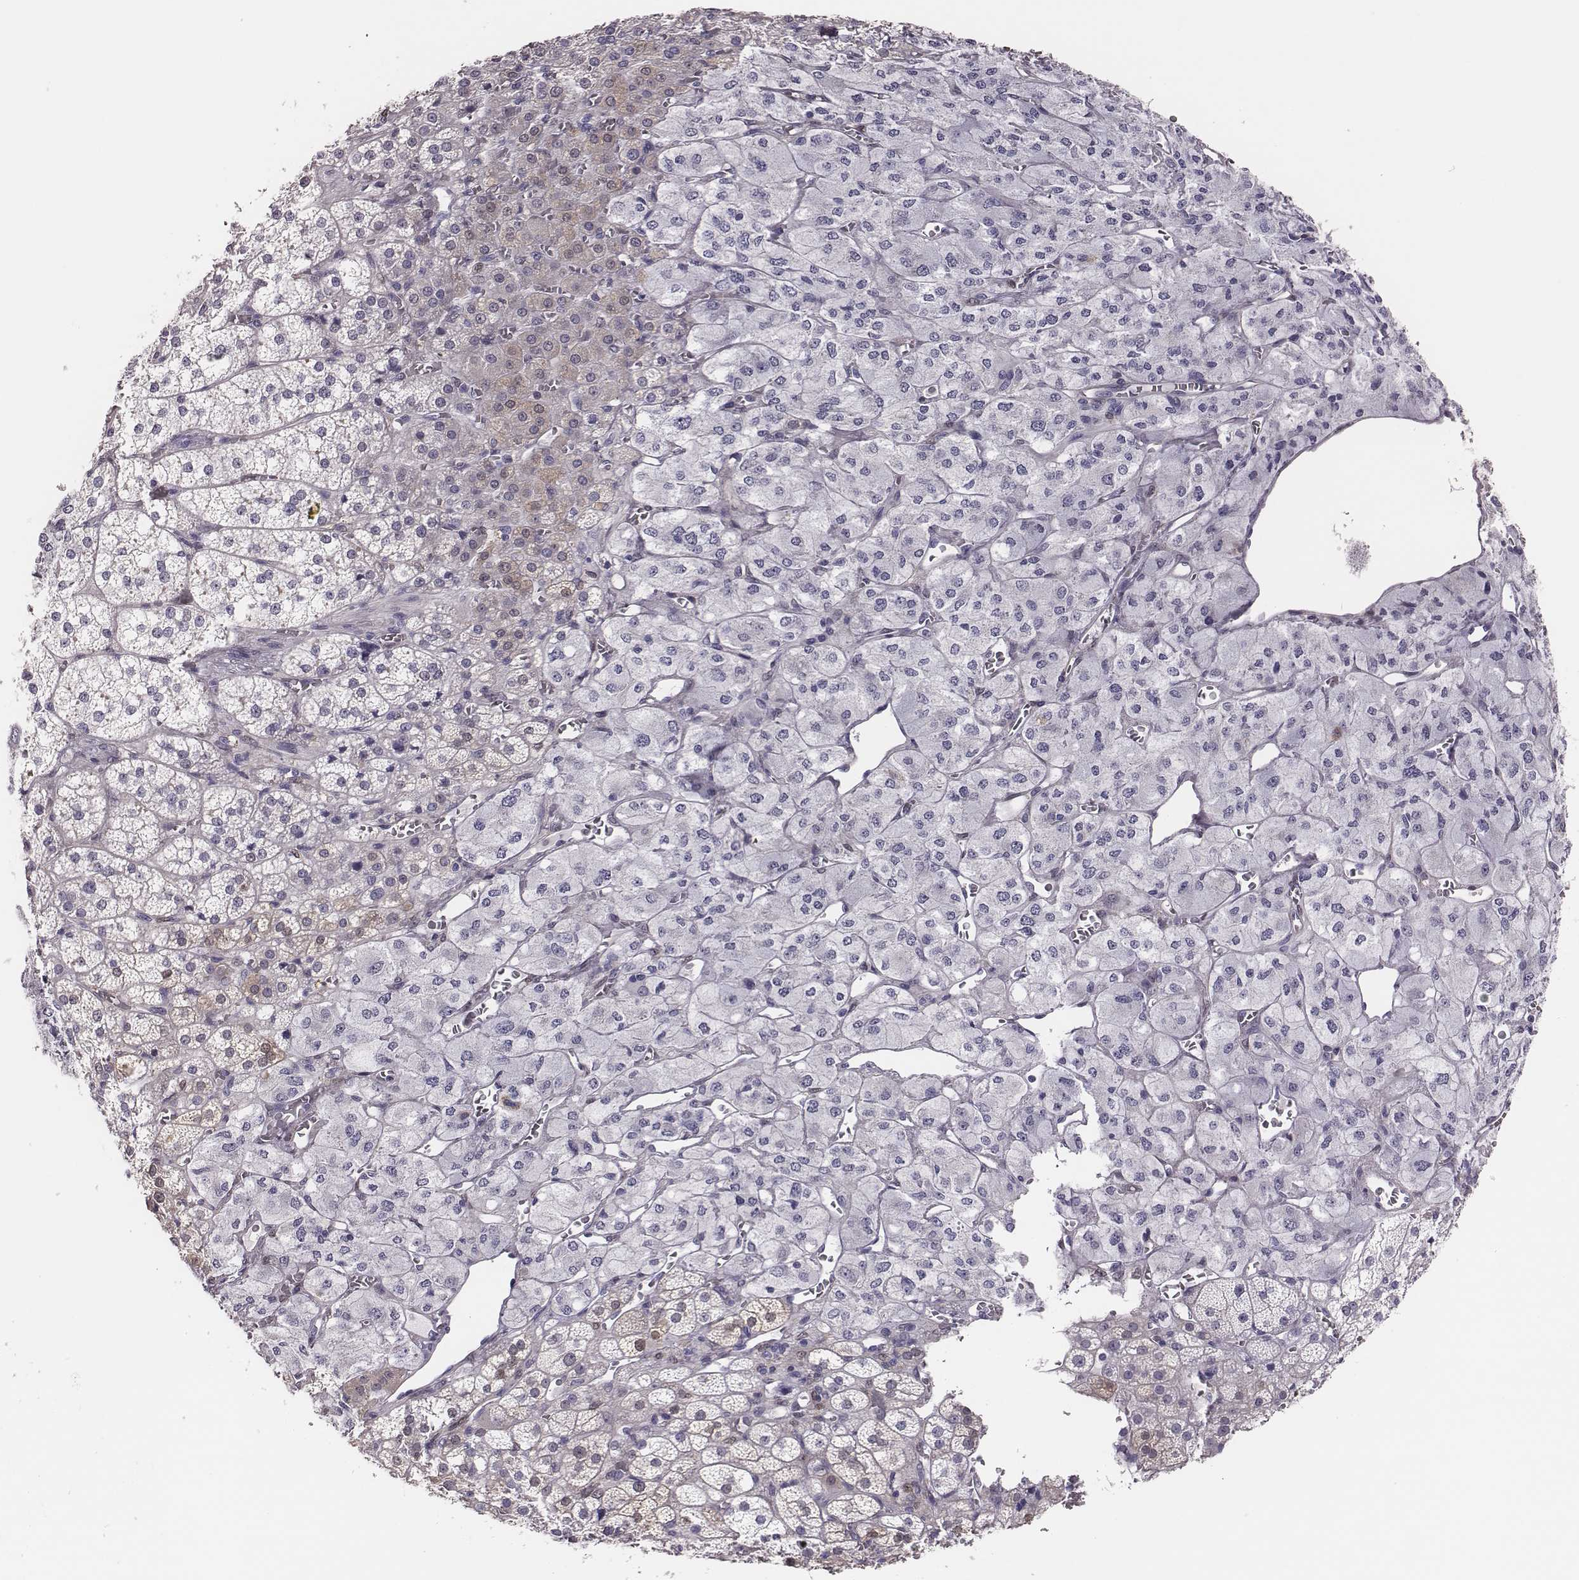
{"staining": {"intensity": "weak", "quantity": "<25%", "location": "cytoplasmic/membranous"}, "tissue": "adrenal gland", "cell_type": "Glandular cells", "image_type": "normal", "snomed": [{"axis": "morphology", "description": "Normal tissue, NOS"}, {"axis": "topography", "description": "Adrenal gland"}], "caption": "Normal adrenal gland was stained to show a protein in brown. There is no significant staining in glandular cells. Nuclei are stained in blue.", "gene": "SCML2", "patient": {"sex": "female", "age": 60}}